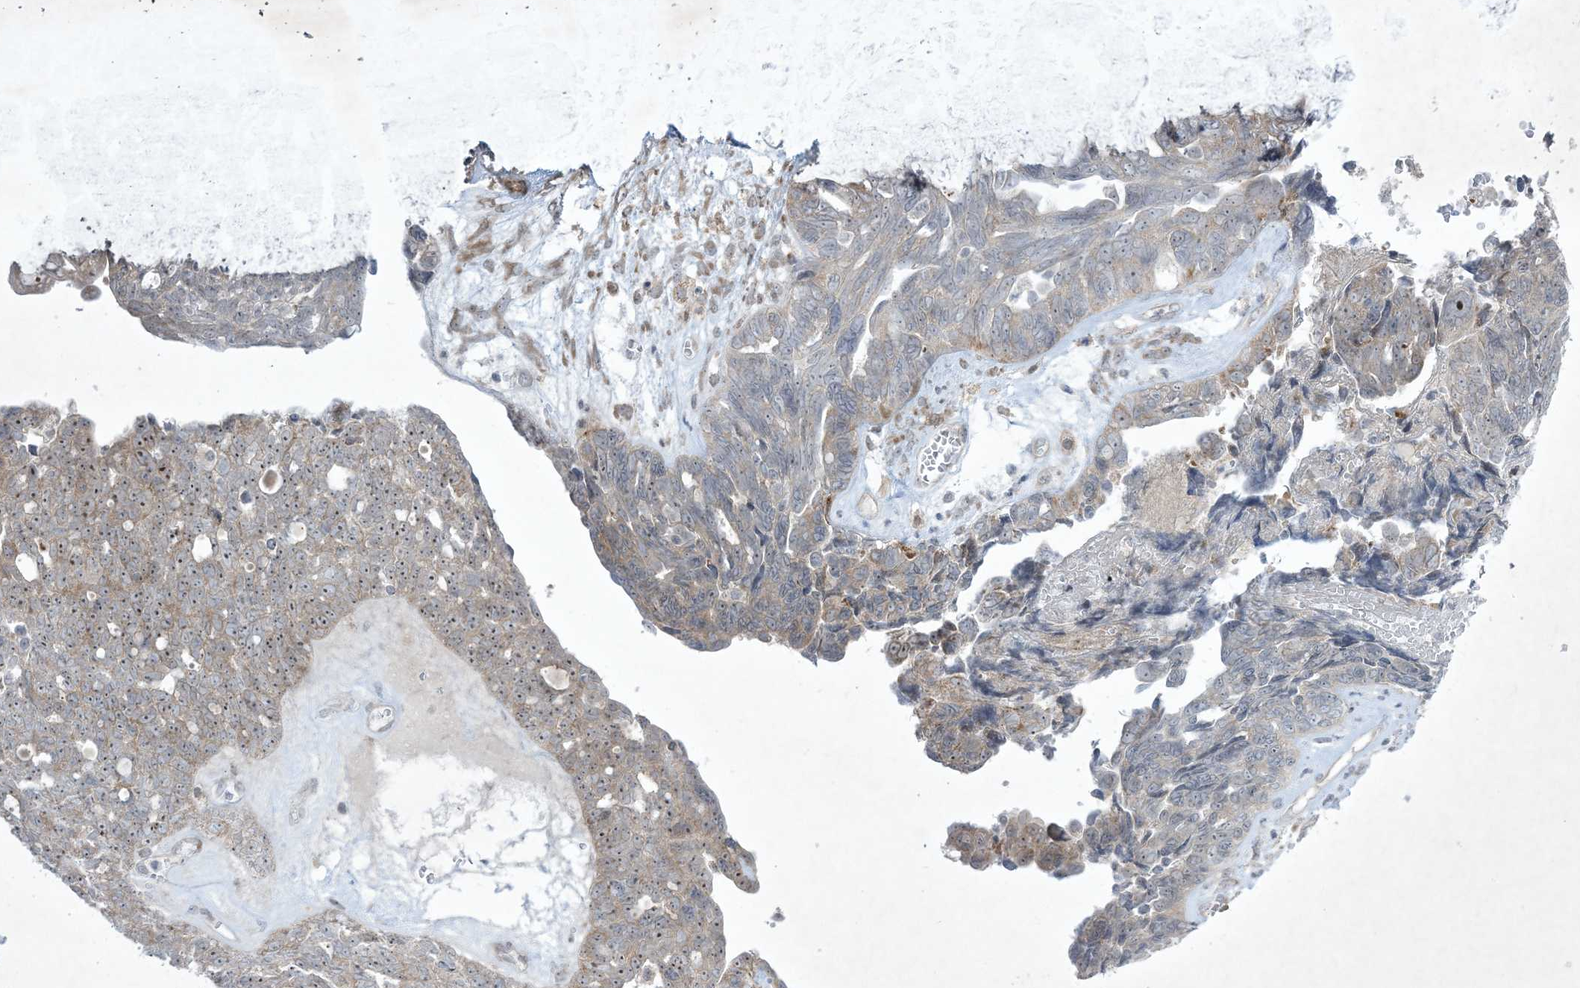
{"staining": {"intensity": "weak", "quantity": ">75%", "location": "cytoplasmic/membranous,nuclear"}, "tissue": "ovarian cancer", "cell_type": "Tumor cells", "image_type": "cancer", "snomed": [{"axis": "morphology", "description": "Cystadenocarcinoma, serous, NOS"}, {"axis": "topography", "description": "Ovary"}], "caption": "This is a micrograph of IHC staining of ovarian cancer (serous cystadenocarcinoma), which shows weak positivity in the cytoplasmic/membranous and nuclear of tumor cells.", "gene": "SOGA3", "patient": {"sex": "female", "age": 79}}